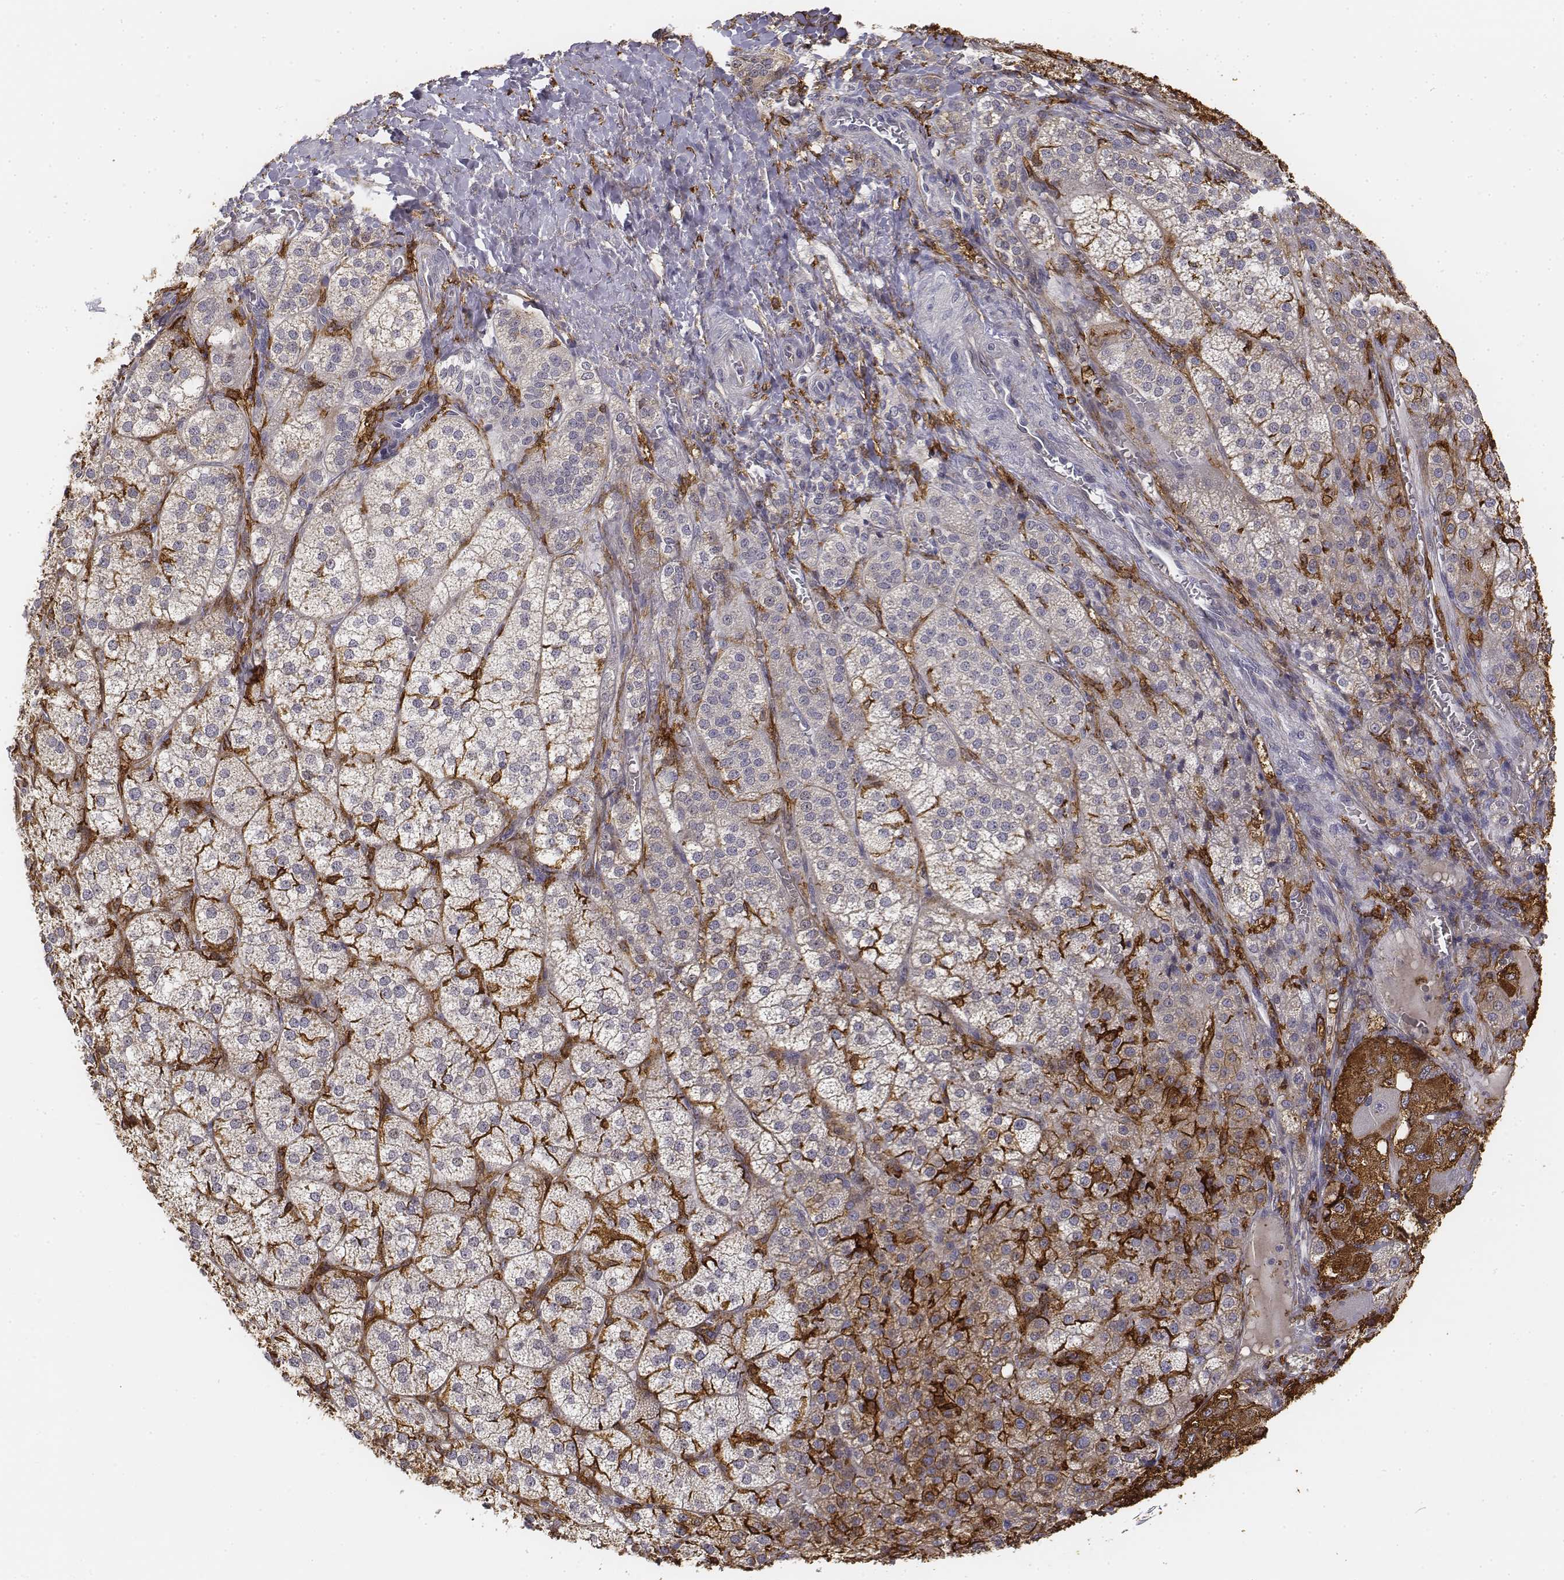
{"staining": {"intensity": "moderate", "quantity": "25%-75%", "location": "cytoplasmic/membranous"}, "tissue": "adrenal gland", "cell_type": "Glandular cells", "image_type": "normal", "snomed": [{"axis": "morphology", "description": "Normal tissue, NOS"}, {"axis": "topography", "description": "Adrenal gland"}], "caption": "A medium amount of moderate cytoplasmic/membranous staining is present in approximately 25%-75% of glandular cells in unremarkable adrenal gland.", "gene": "CD14", "patient": {"sex": "female", "age": 60}}